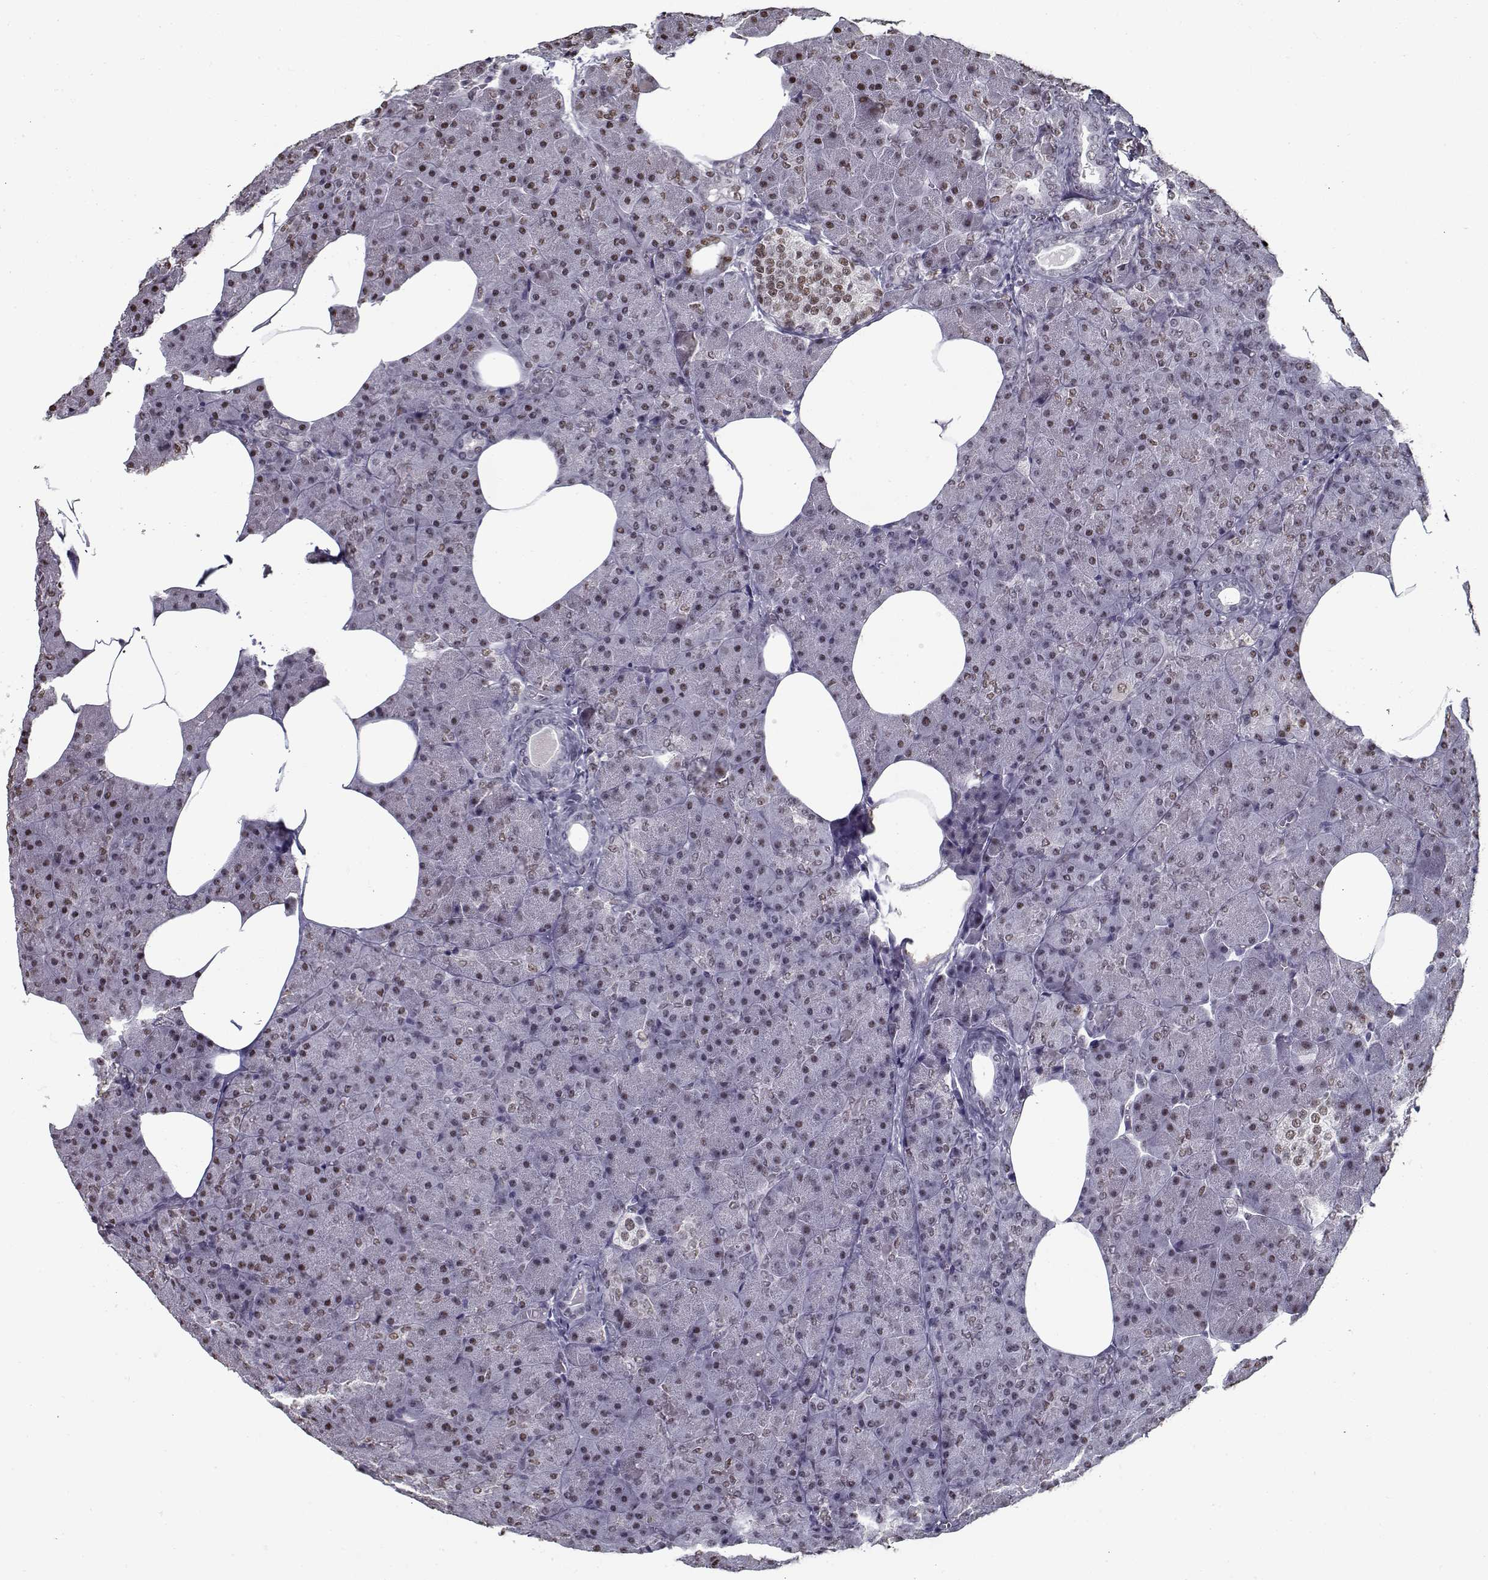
{"staining": {"intensity": "weak", "quantity": "25%-75%", "location": "nuclear"}, "tissue": "pancreas", "cell_type": "Exocrine glandular cells", "image_type": "normal", "snomed": [{"axis": "morphology", "description": "Normal tissue, NOS"}, {"axis": "topography", "description": "Pancreas"}], "caption": "This histopathology image shows IHC staining of unremarkable human pancreas, with low weak nuclear staining in approximately 25%-75% of exocrine glandular cells.", "gene": "PRMT1", "patient": {"sex": "female", "age": 45}}